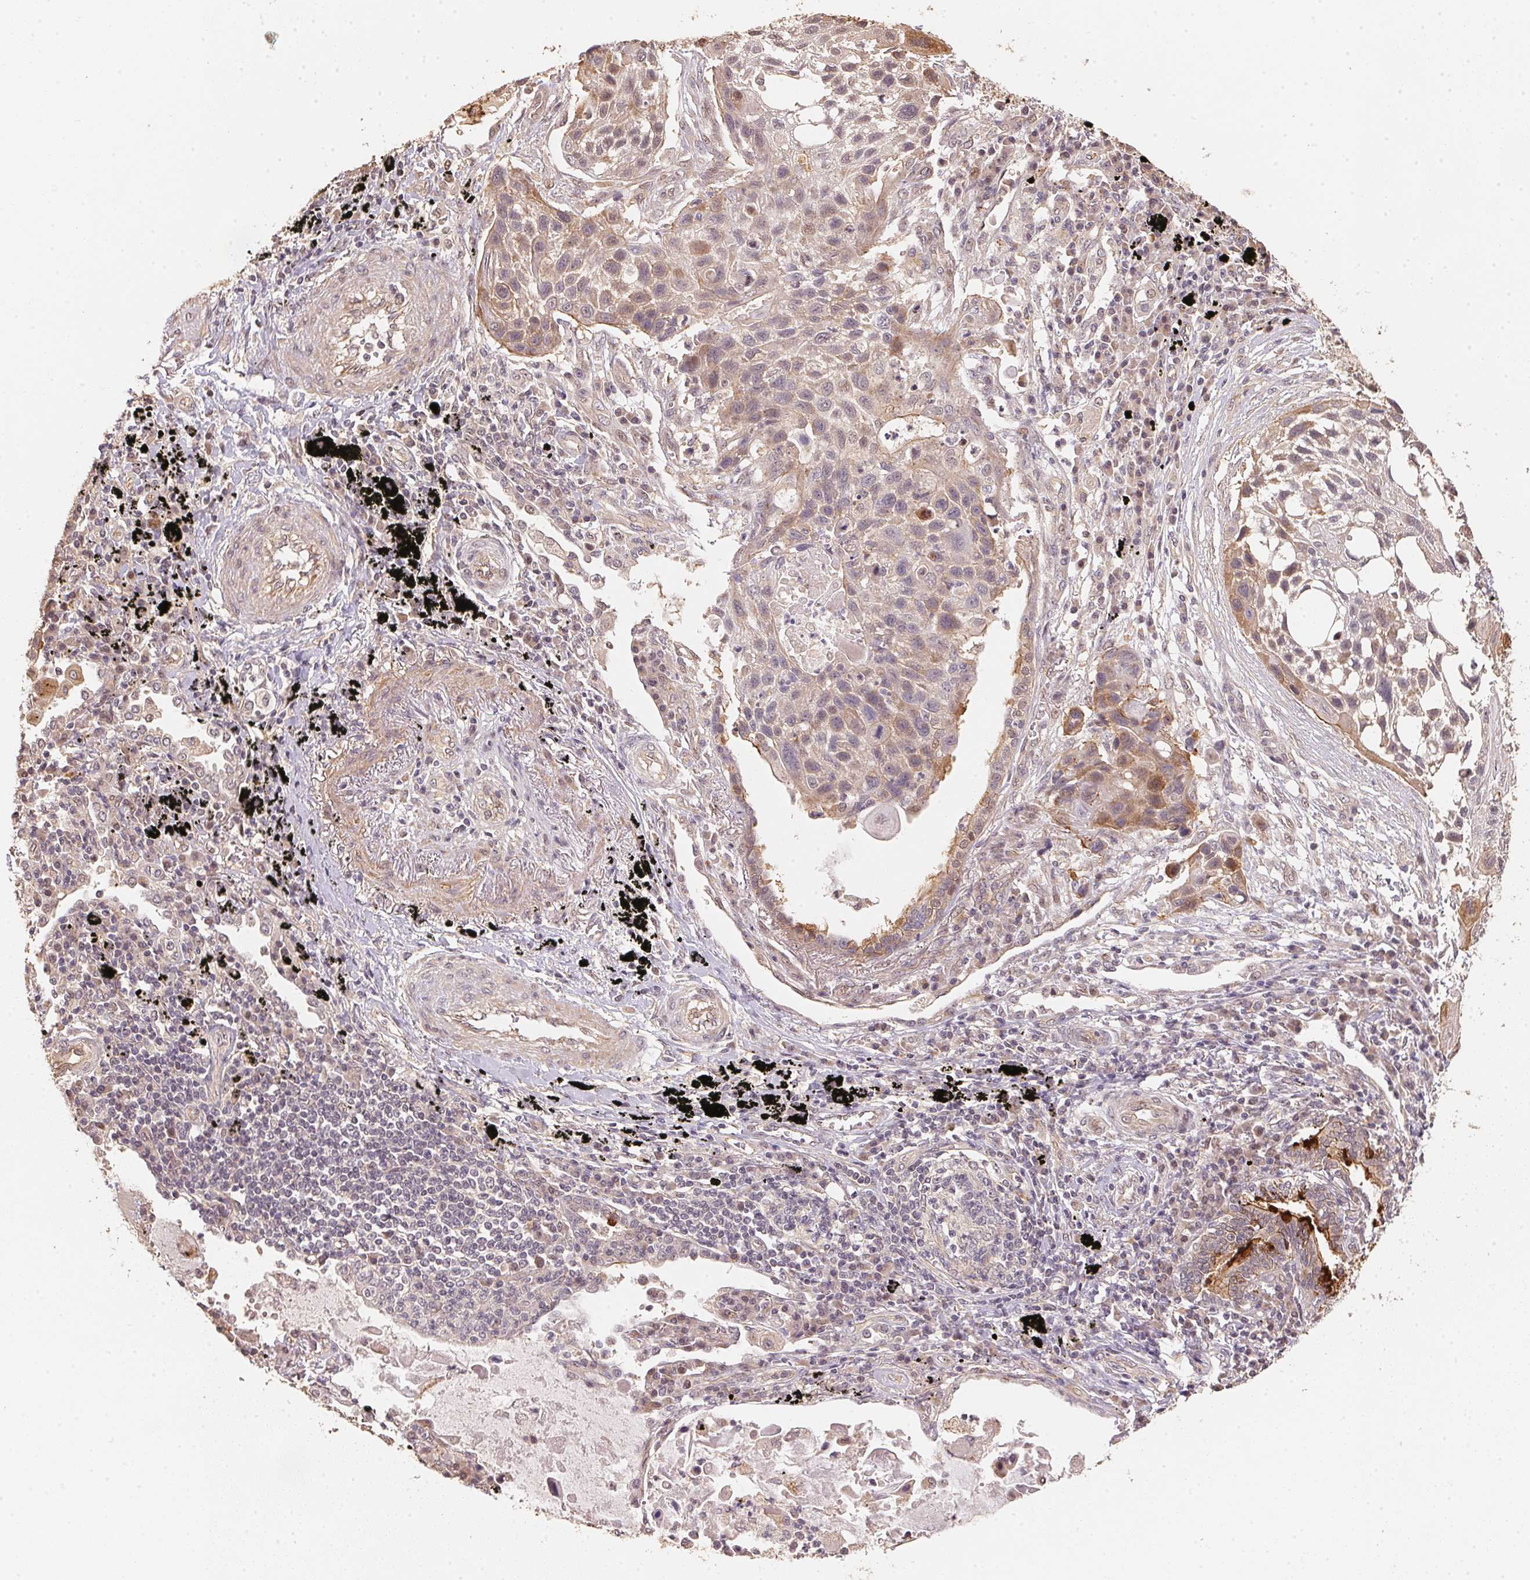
{"staining": {"intensity": "weak", "quantity": "25%-75%", "location": "cytoplasmic/membranous"}, "tissue": "lung cancer", "cell_type": "Tumor cells", "image_type": "cancer", "snomed": [{"axis": "morphology", "description": "Squamous cell carcinoma, NOS"}, {"axis": "topography", "description": "Lung"}], "caption": "Immunohistochemistry photomicrograph of neoplastic tissue: human lung squamous cell carcinoma stained using immunohistochemistry reveals low levels of weak protein expression localized specifically in the cytoplasmic/membranous of tumor cells, appearing as a cytoplasmic/membranous brown color.", "gene": "TMEM222", "patient": {"sex": "male", "age": 78}}